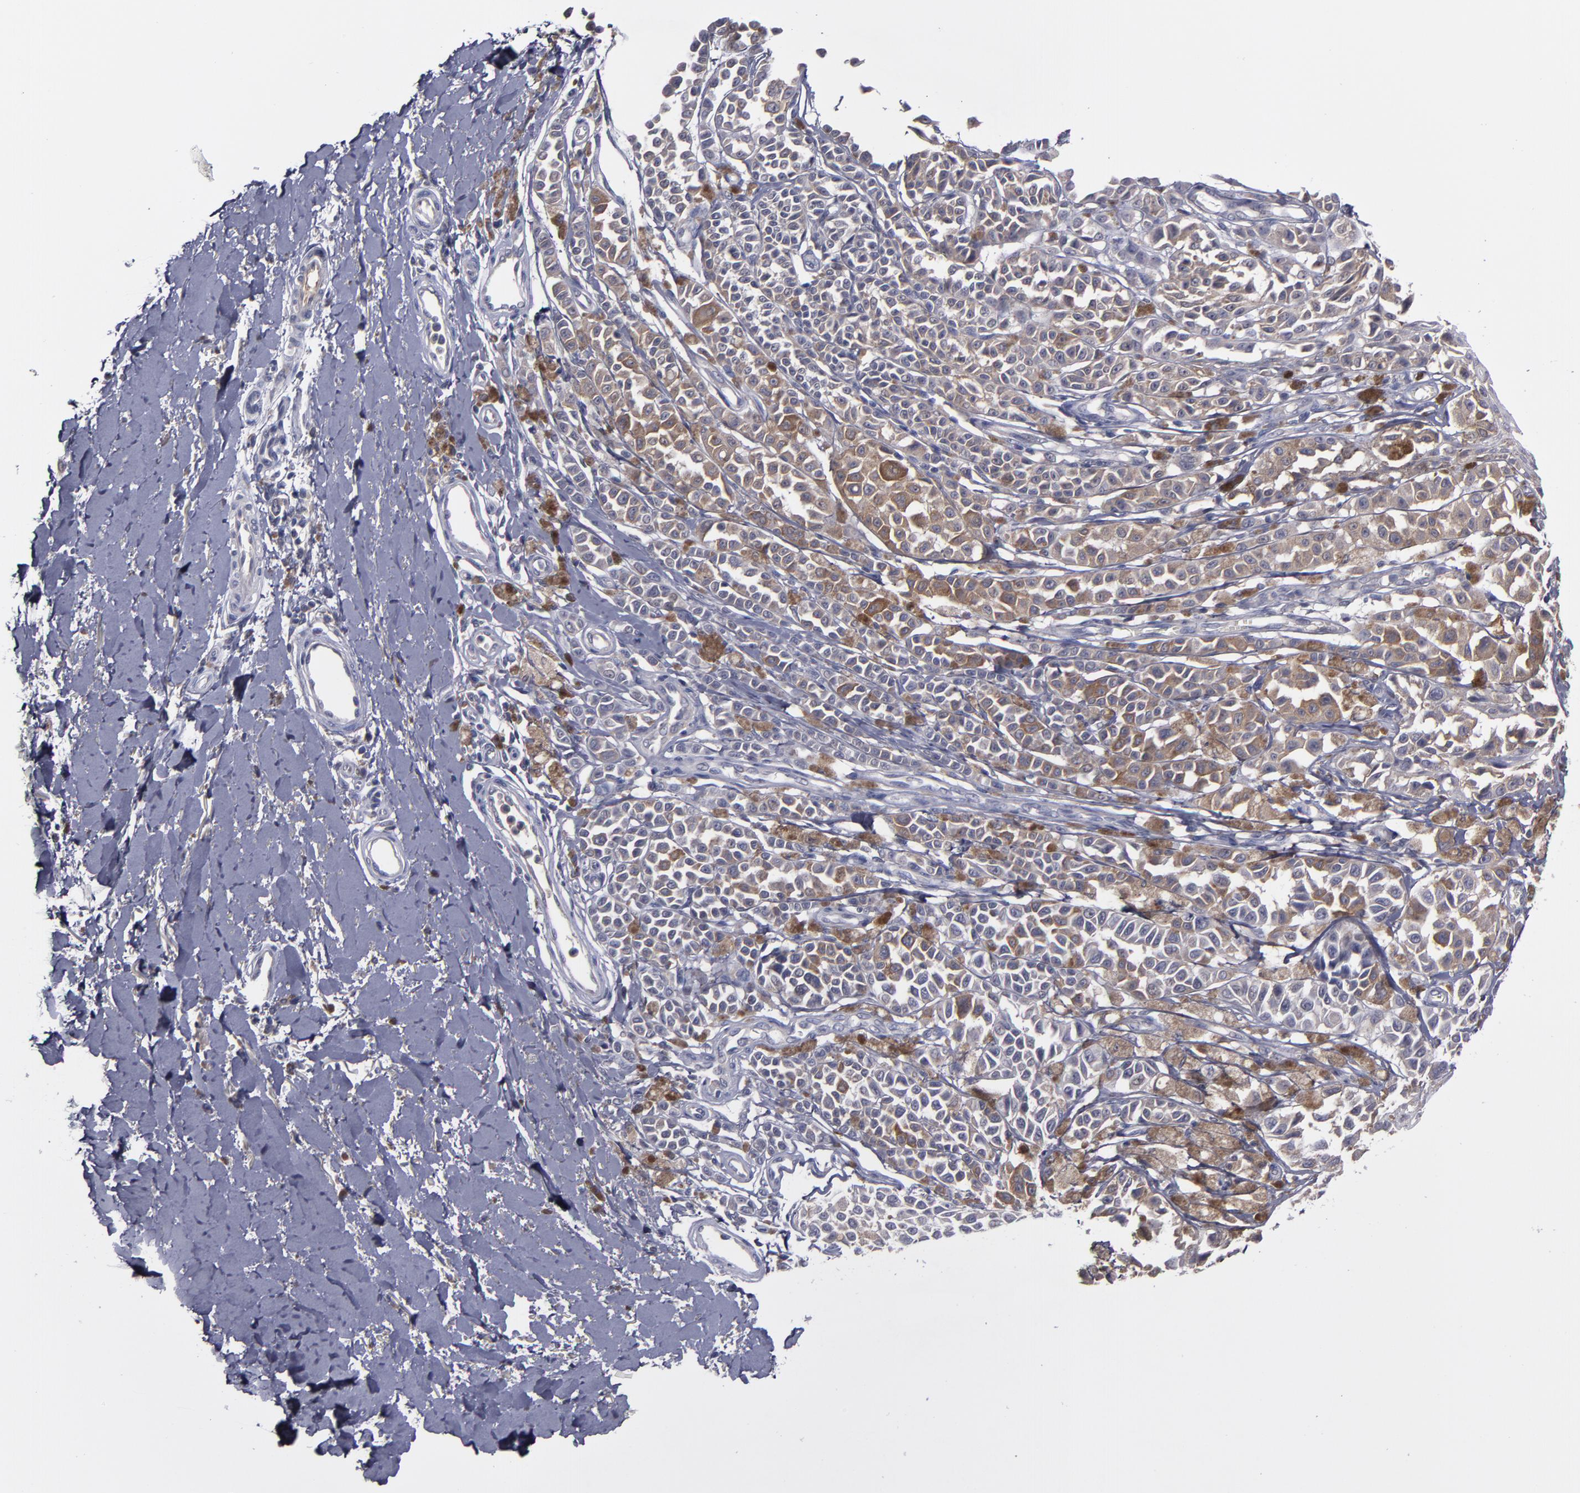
{"staining": {"intensity": "moderate", "quantity": "25%-75%", "location": "cytoplasmic/membranous"}, "tissue": "melanoma", "cell_type": "Tumor cells", "image_type": "cancer", "snomed": [{"axis": "morphology", "description": "Malignant melanoma, NOS"}, {"axis": "topography", "description": "Skin"}], "caption": "DAB immunohistochemical staining of human melanoma demonstrates moderate cytoplasmic/membranous protein expression in about 25%-75% of tumor cells.", "gene": "MMP11", "patient": {"sex": "female", "age": 38}}